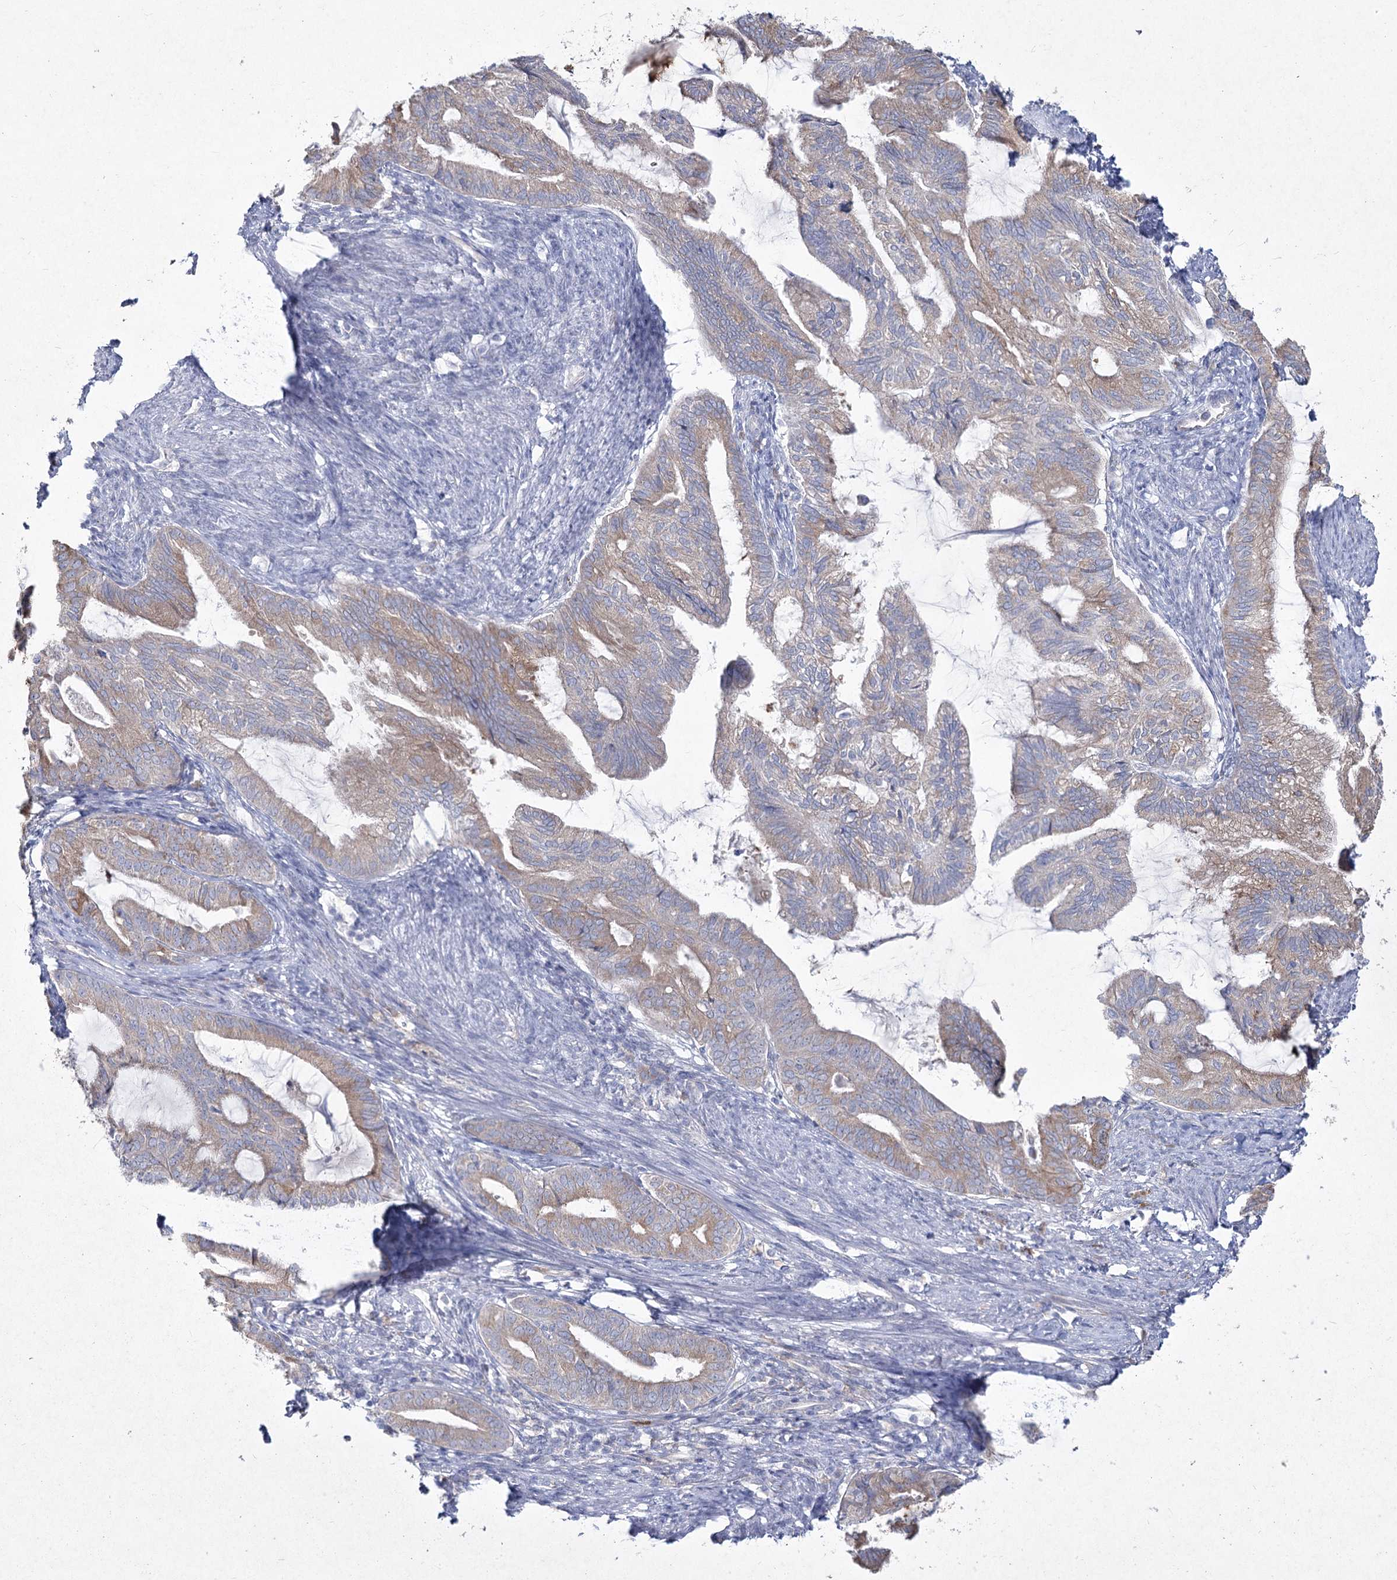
{"staining": {"intensity": "weak", "quantity": "25%-75%", "location": "cytoplasmic/membranous"}, "tissue": "endometrial cancer", "cell_type": "Tumor cells", "image_type": "cancer", "snomed": [{"axis": "morphology", "description": "Adenocarcinoma, NOS"}, {"axis": "topography", "description": "Endometrium"}], "caption": "Endometrial adenocarcinoma was stained to show a protein in brown. There is low levels of weak cytoplasmic/membranous expression in approximately 25%-75% of tumor cells.", "gene": "NIPAL4", "patient": {"sex": "female", "age": 86}}